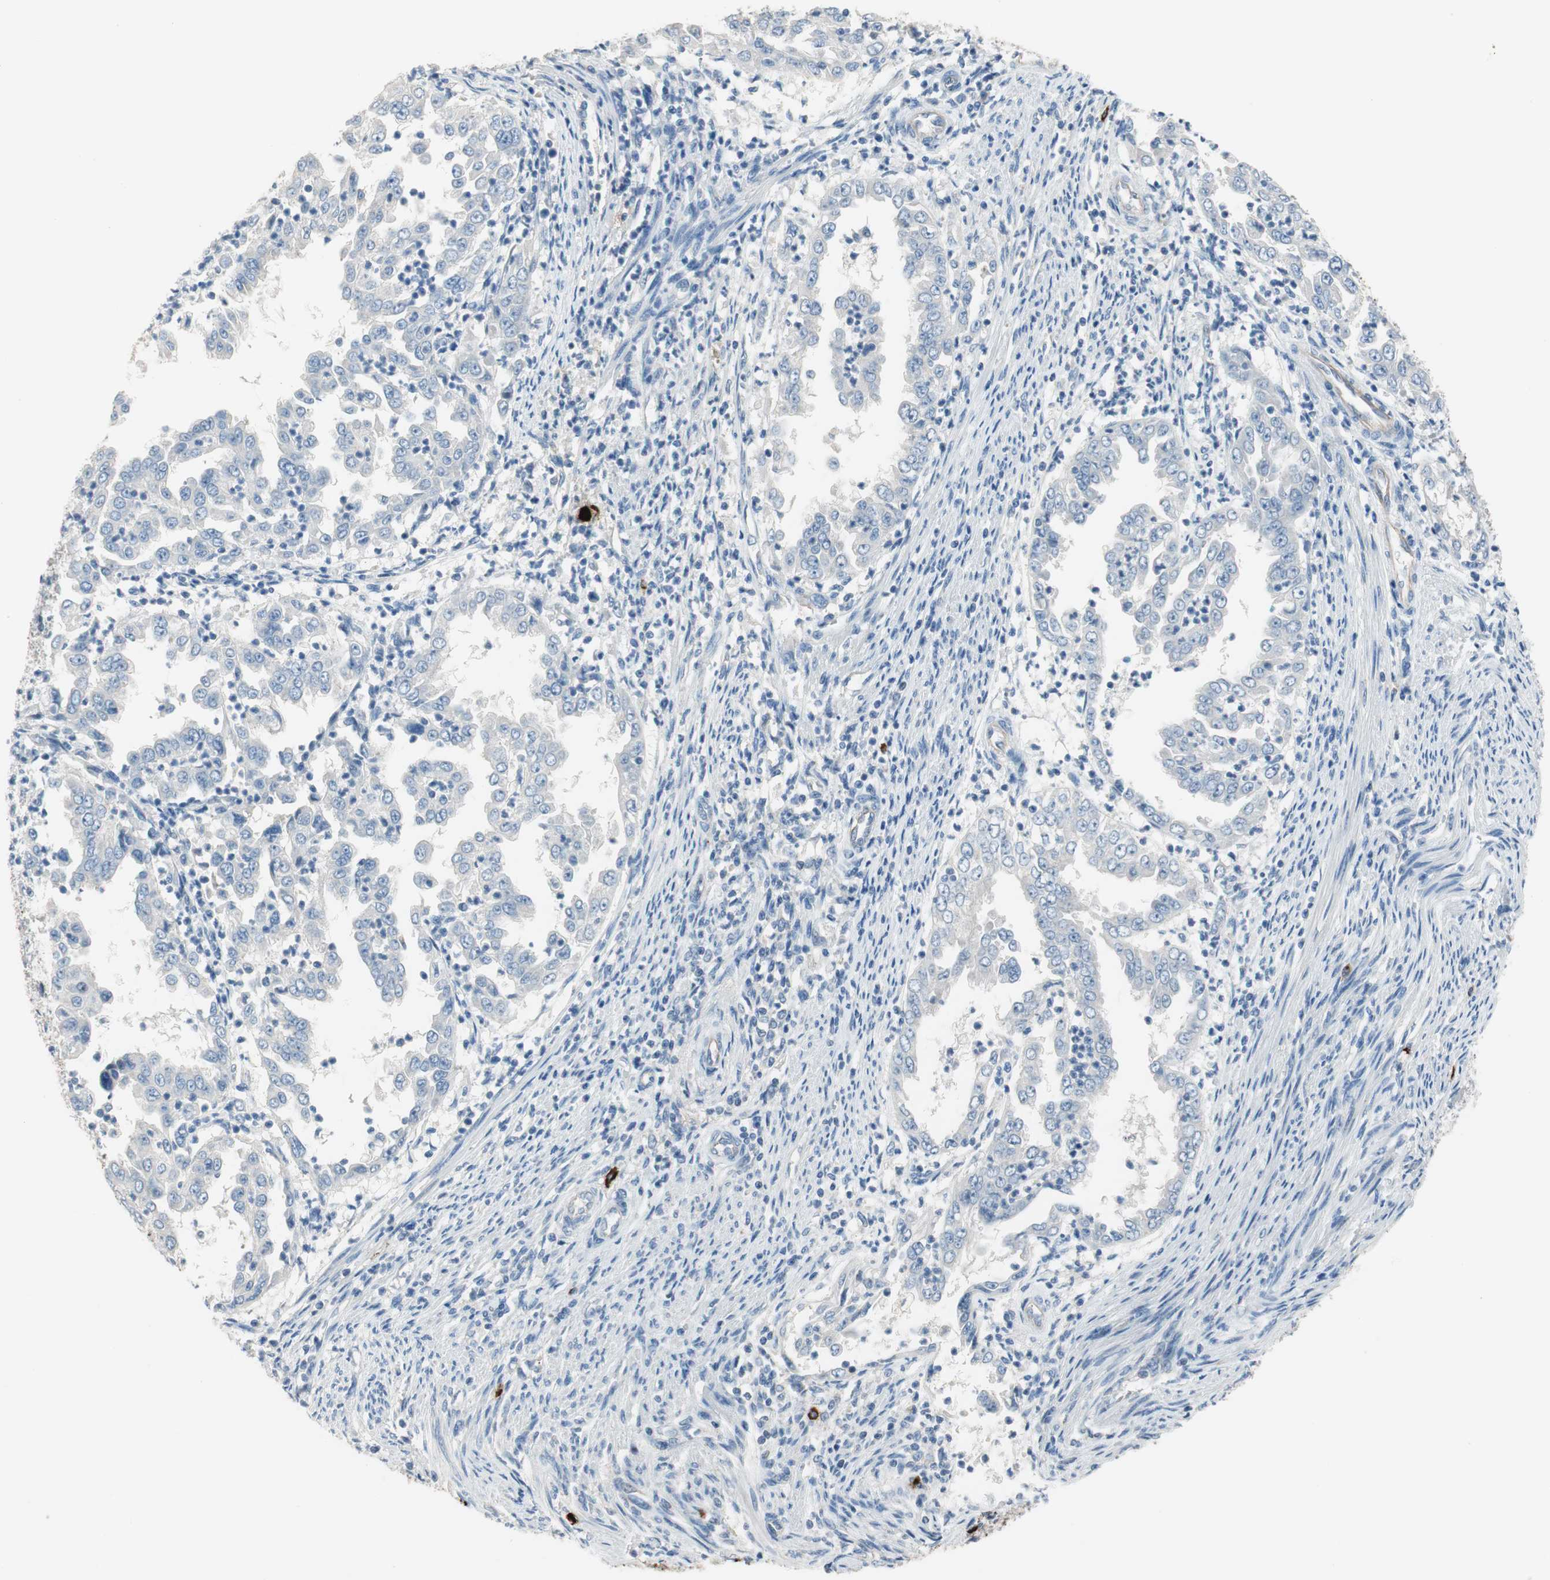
{"staining": {"intensity": "negative", "quantity": "none", "location": "none"}, "tissue": "endometrial cancer", "cell_type": "Tumor cells", "image_type": "cancer", "snomed": [{"axis": "morphology", "description": "Adenocarcinoma, NOS"}, {"axis": "topography", "description": "Endometrium"}], "caption": "DAB immunohistochemical staining of human endometrial cancer (adenocarcinoma) demonstrates no significant staining in tumor cells.", "gene": "CPA3", "patient": {"sex": "female", "age": 85}}